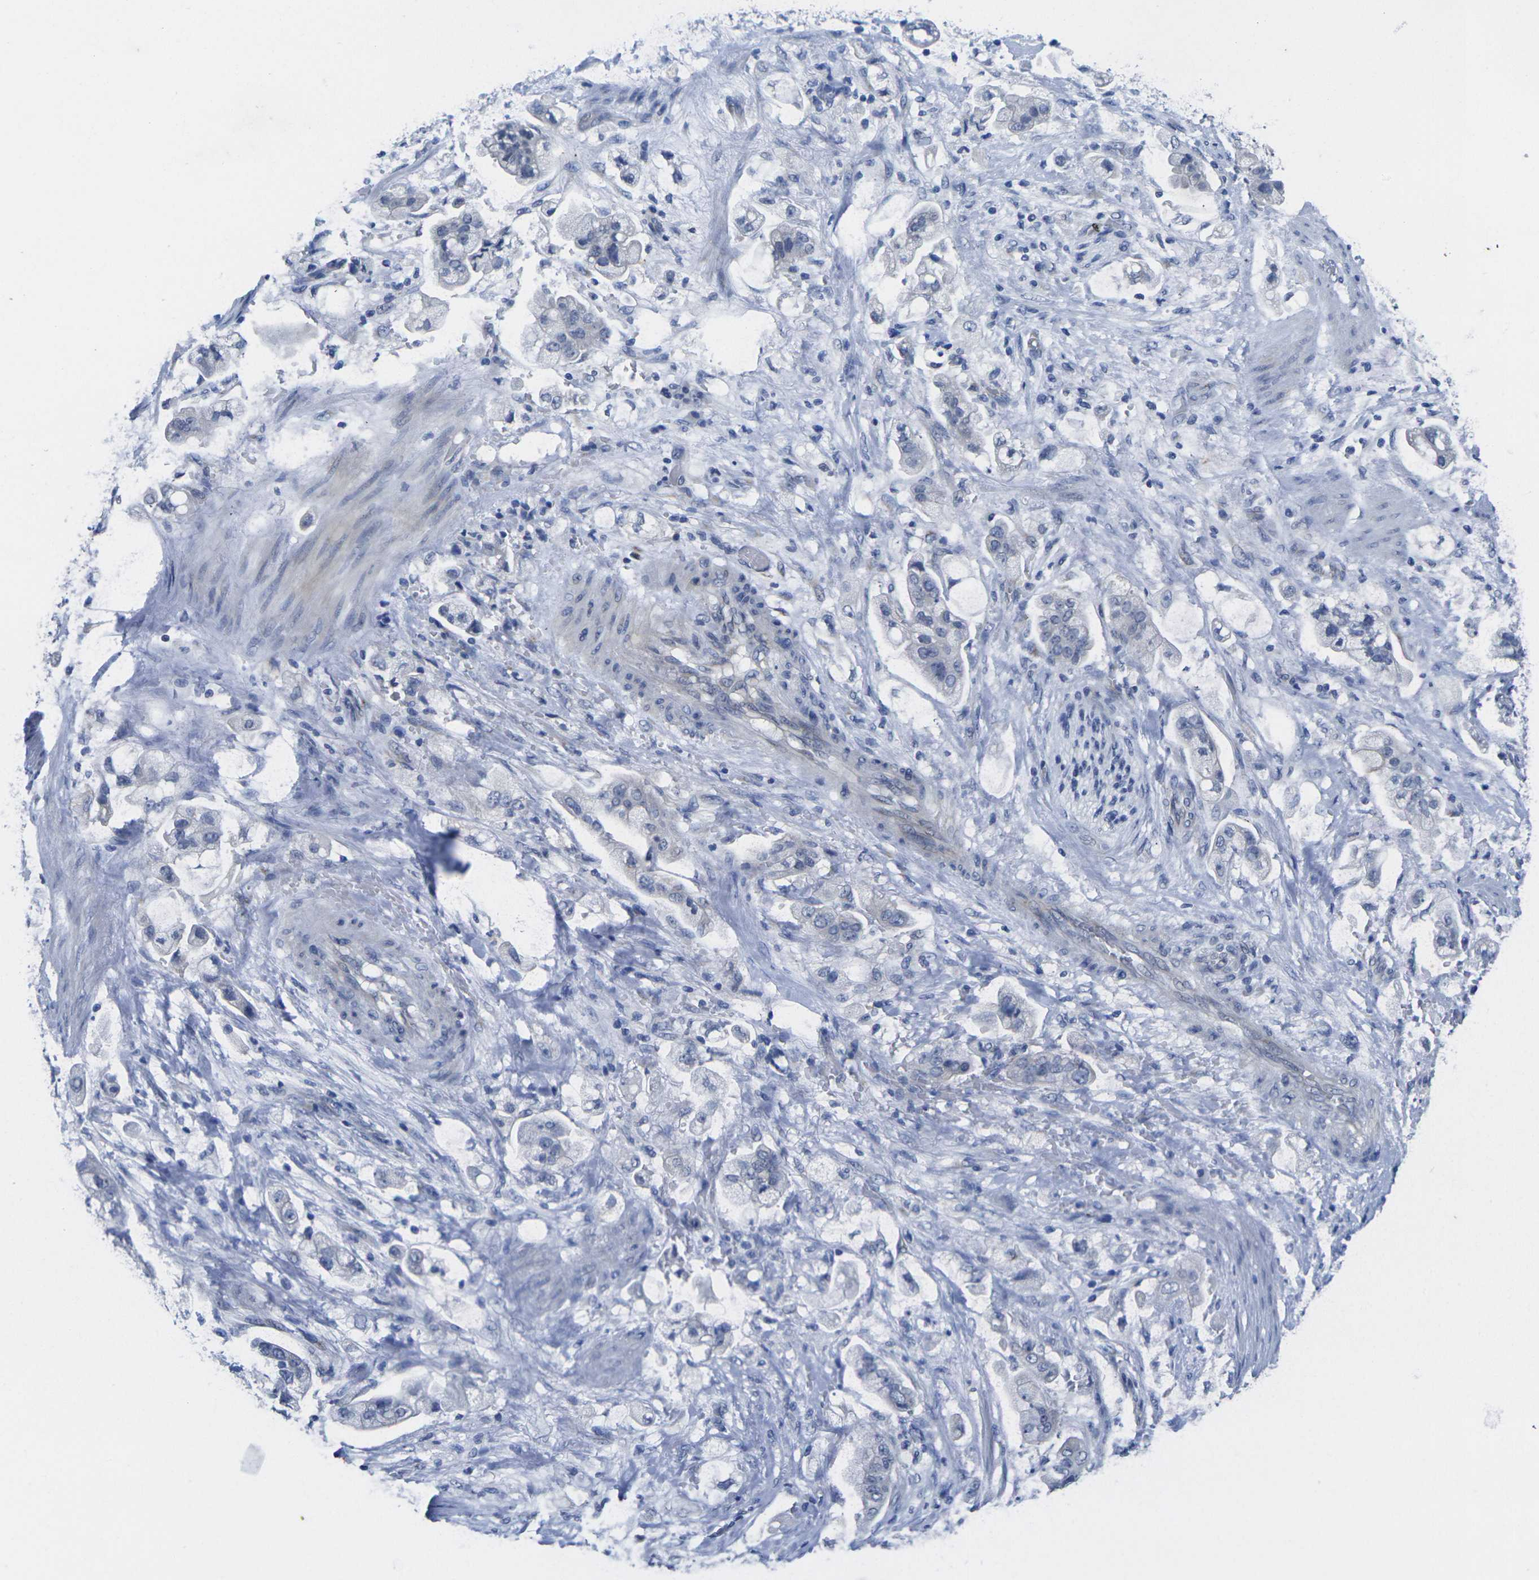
{"staining": {"intensity": "negative", "quantity": "none", "location": "none"}, "tissue": "stomach cancer", "cell_type": "Tumor cells", "image_type": "cancer", "snomed": [{"axis": "morphology", "description": "Adenocarcinoma, NOS"}, {"axis": "topography", "description": "Stomach"}], "caption": "Micrograph shows no protein staining in tumor cells of stomach cancer (adenocarcinoma) tissue. (DAB (3,3'-diaminobenzidine) IHC, high magnification).", "gene": "CRK", "patient": {"sex": "male", "age": 62}}